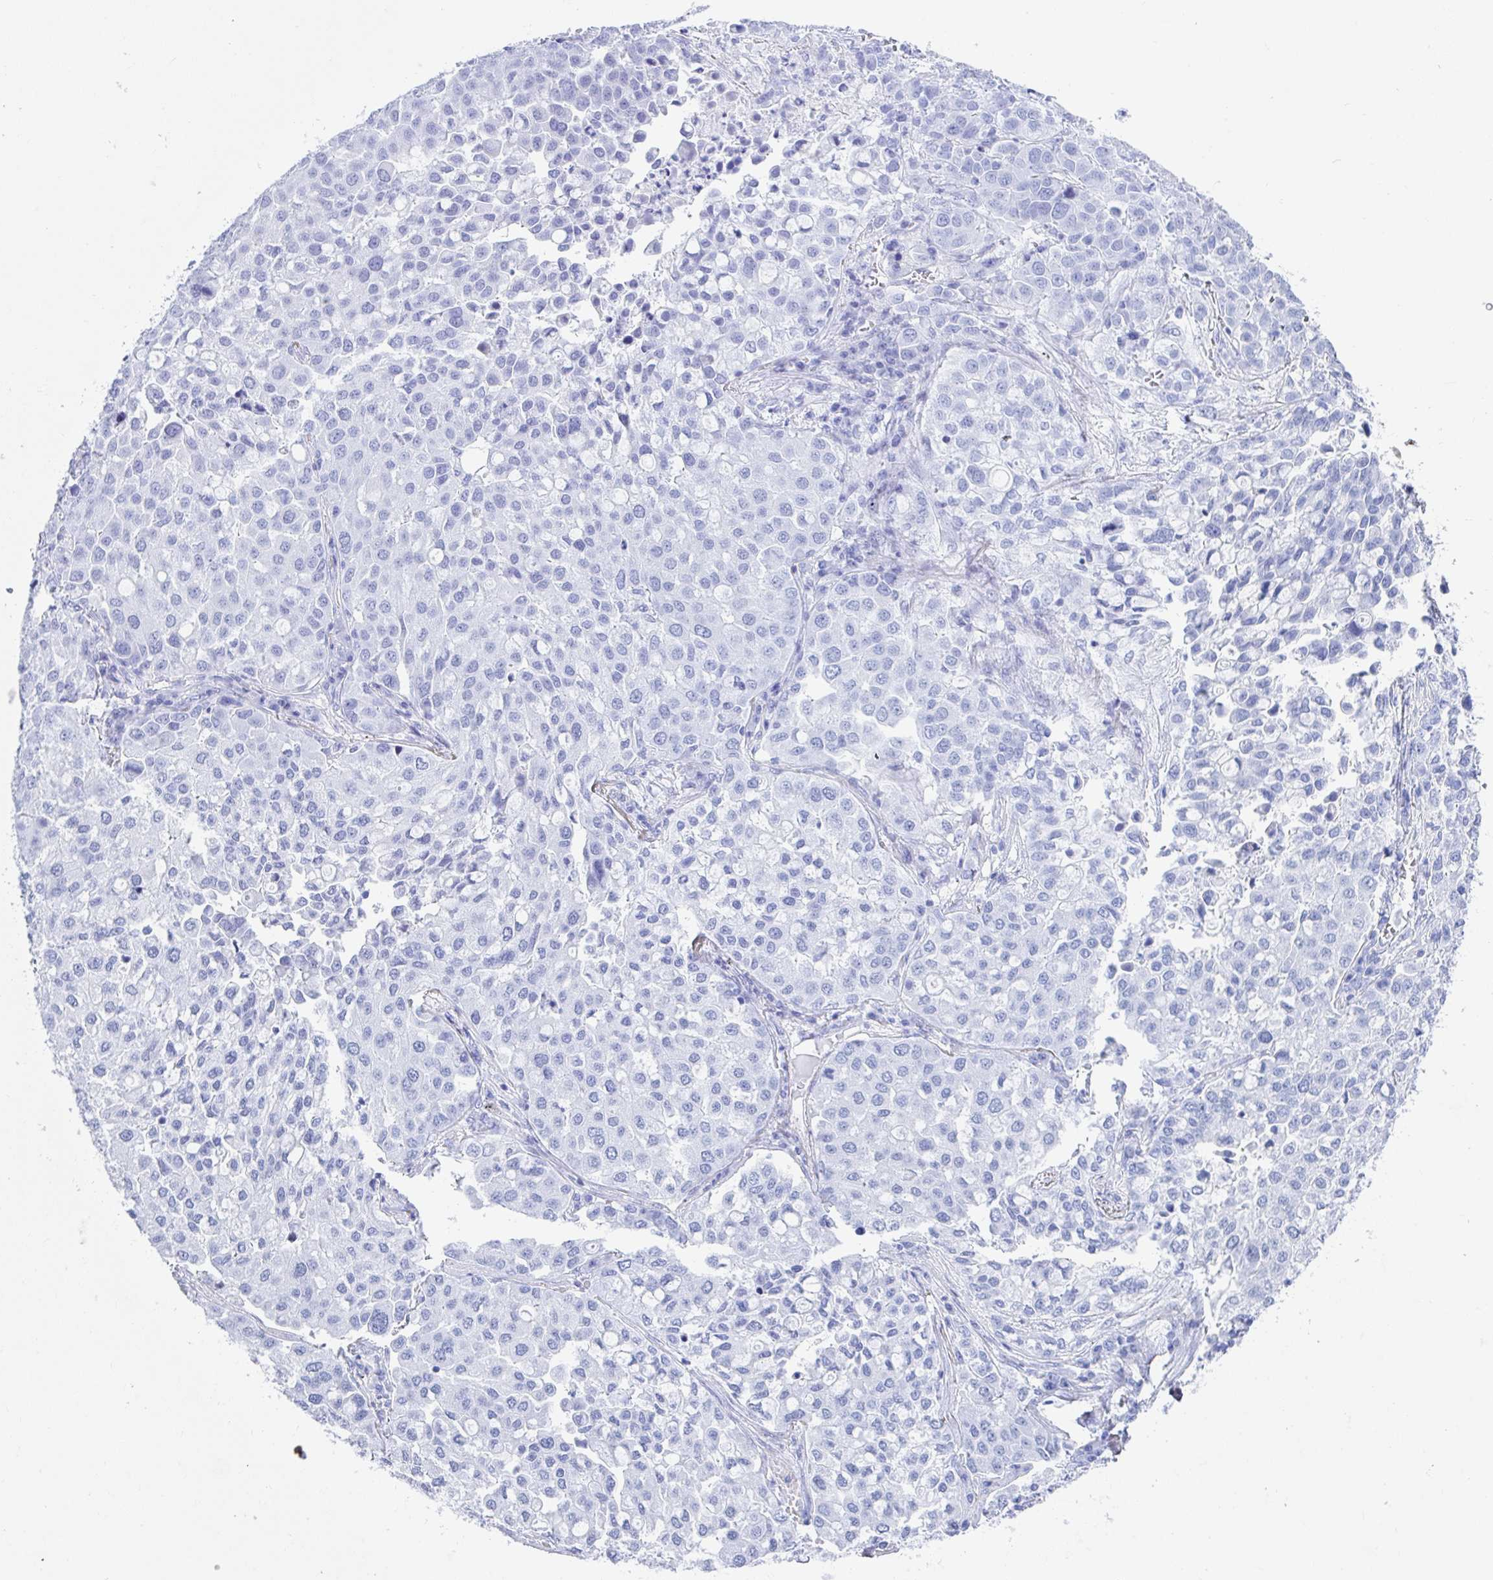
{"staining": {"intensity": "negative", "quantity": "none", "location": "none"}, "tissue": "lung cancer", "cell_type": "Tumor cells", "image_type": "cancer", "snomed": [{"axis": "morphology", "description": "Adenocarcinoma, NOS"}, {"axis": "morphology", "description": "Adenocarcinoma, metastatic, NOS"}, {"axis": "topography", "description": "Lymph node"}, {"axis": "topography", "description": "Lung"}], "caption": "A high-resolution image shows IHC staining of lung cancer (adenocarcinoma), which exhibits no significant expression in tumor cells.", "gene": "FRMD3", "patient": {"sex": "female", "age": 65}}